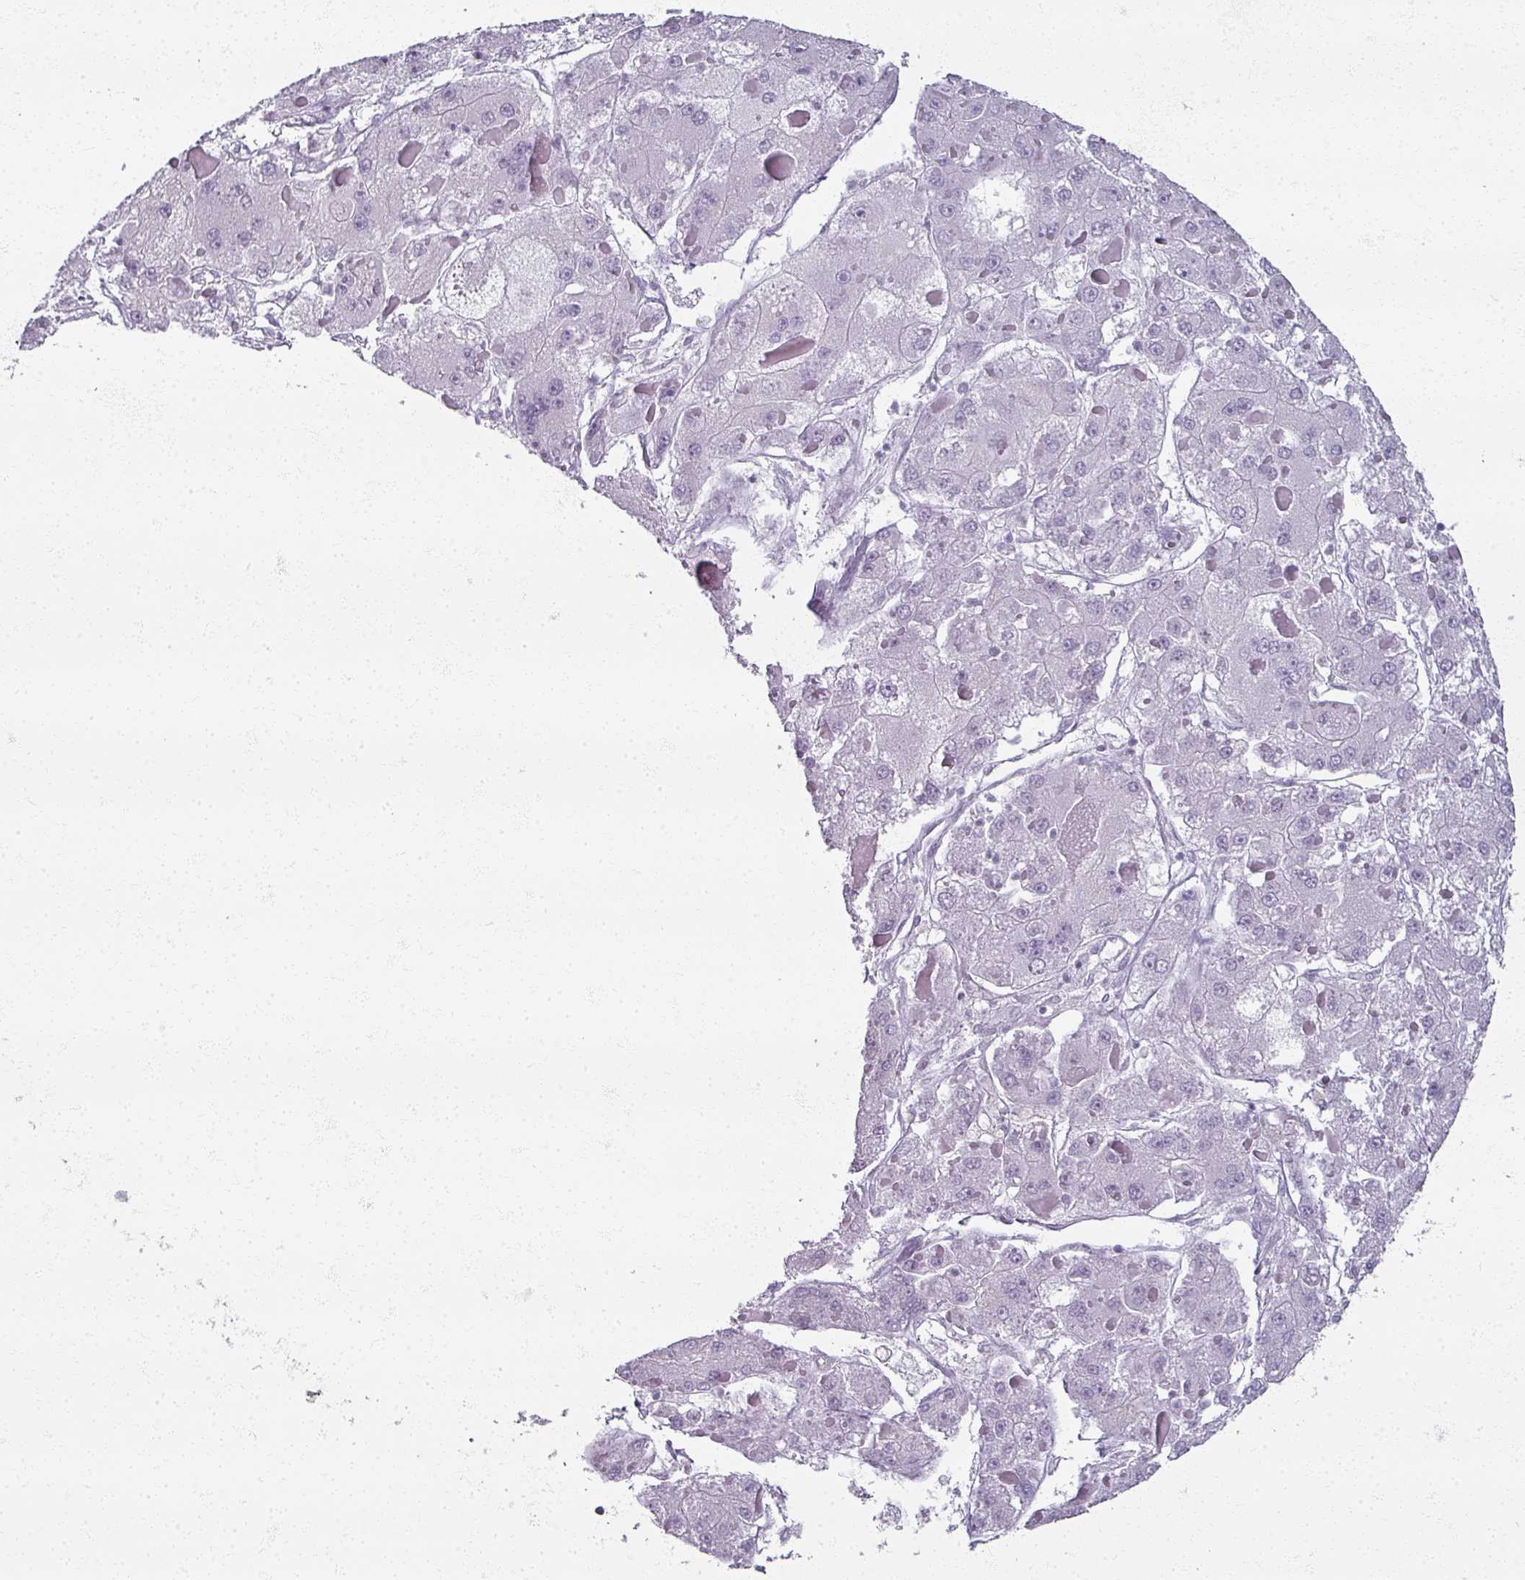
{"staining": {"intensity": "negative", "quantity": "none", "location": "none"}, "tissue": "liver cancer", "cell_type": "Tumor cells", "image_type": "cancer", "snomed": [{"axis": "morphology", "description": "Carcinoma, Hepatocellular, NOS"}, {"axis": "topography", "description": "Liver"}], "caption": "Tumor cells show no significant protein staining in liver cancer.", "gene": "RFPL2", "patient": {"sex": "female", "age": 73}}